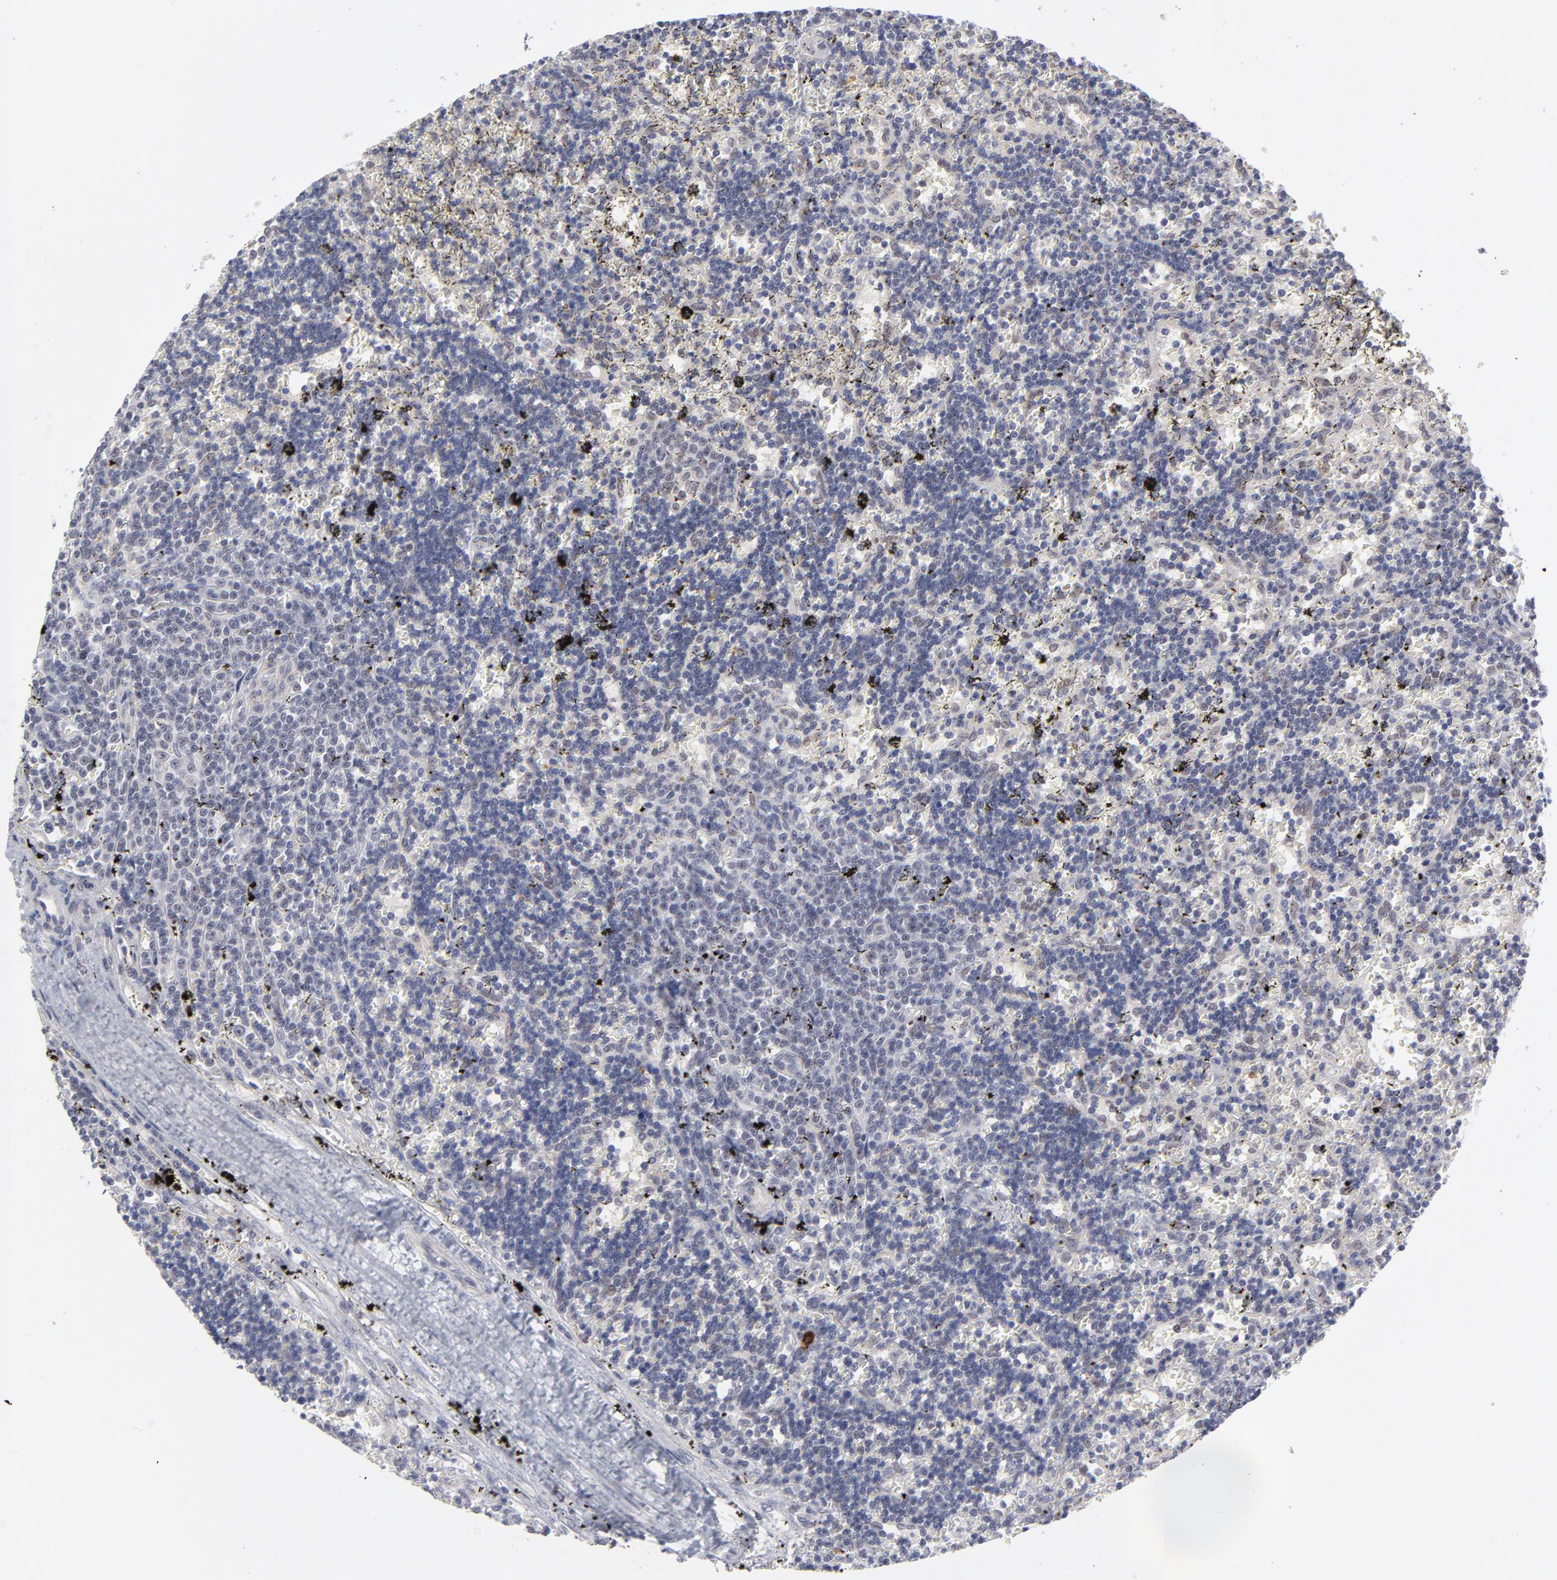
{"staining": {"intensity": "negative", "quantity": "none", "location": "none"}, "tissue": "lymphoma", "cell_type": "Tumor cells", "image_type": "cancer", "snomed": [{"axis": "morphology", "description": "Malignant lymphoma, non-Hodgkin's type, Low grade"}, {"axis": "topography", "description": "Spleen"}], "caption": "The immunohistochemistry histopathology image has no significant staining in tumor cells of lymphoma tissue. The staining is performed using DAB brown chromogen with nuclei counter-stained in using hematoxylin.", "gene": "NBN", "patient": {"sex": "male", "age": 60}}